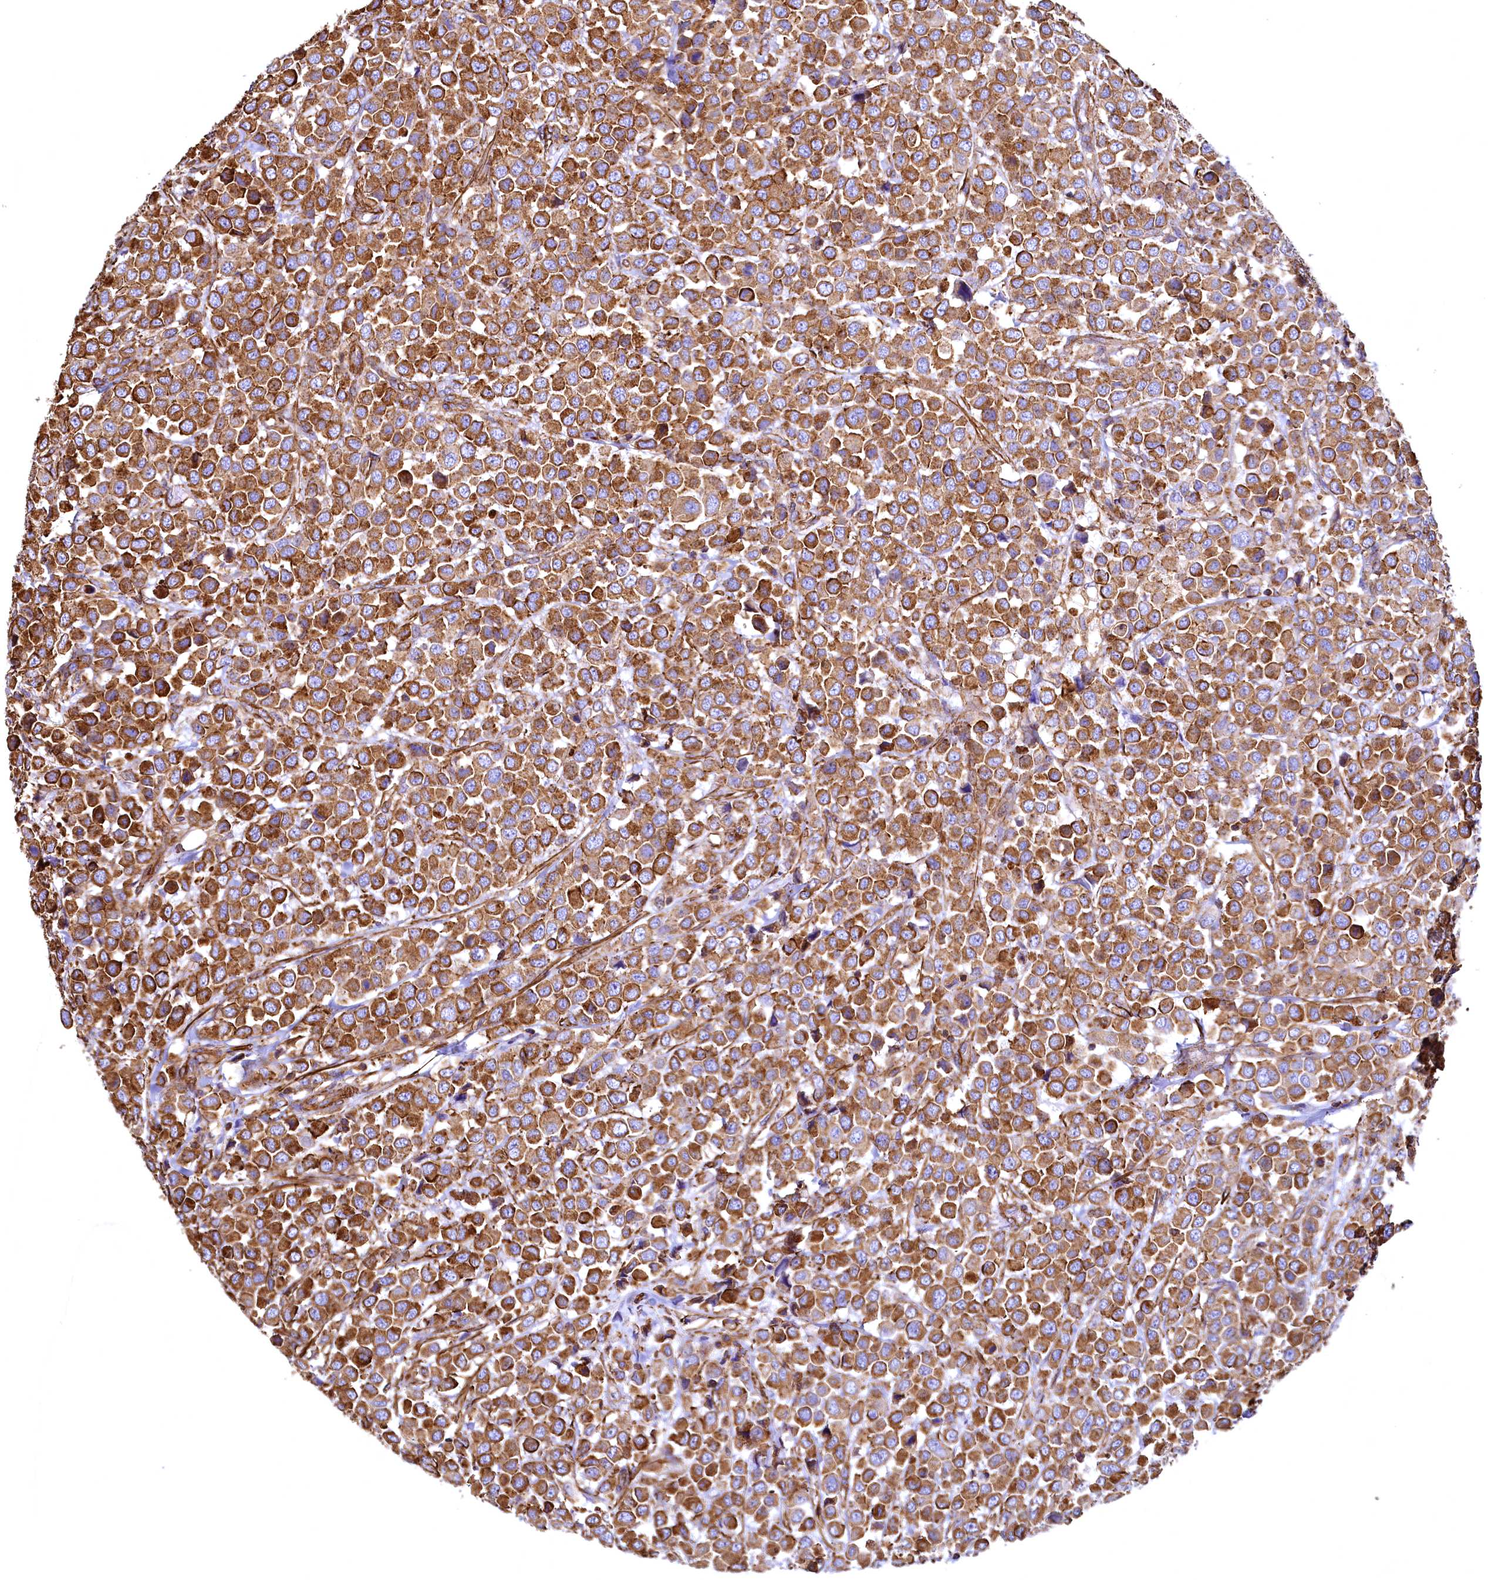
{"staining": {"intensity": "strong", "quantity": ">75%", "location": "cytoplasmic/membranous"}, "tissue": "breast cancer", "cell_type": "Tumor cells", "image_type": "cancer", "snomed": [{"axis": "morphology", "description": "Duct carcinoma"}, {"axis": "topography", "description": "Breast"}], "caption": "Protein positivity by IHC demonstrates strong cytoplasmic/membranous staining in approximately >75% of tumor cells in breast invasive ductal carcinoma.", "gene": "THBS1", "patient": {"sex": "female", "age": 61}}